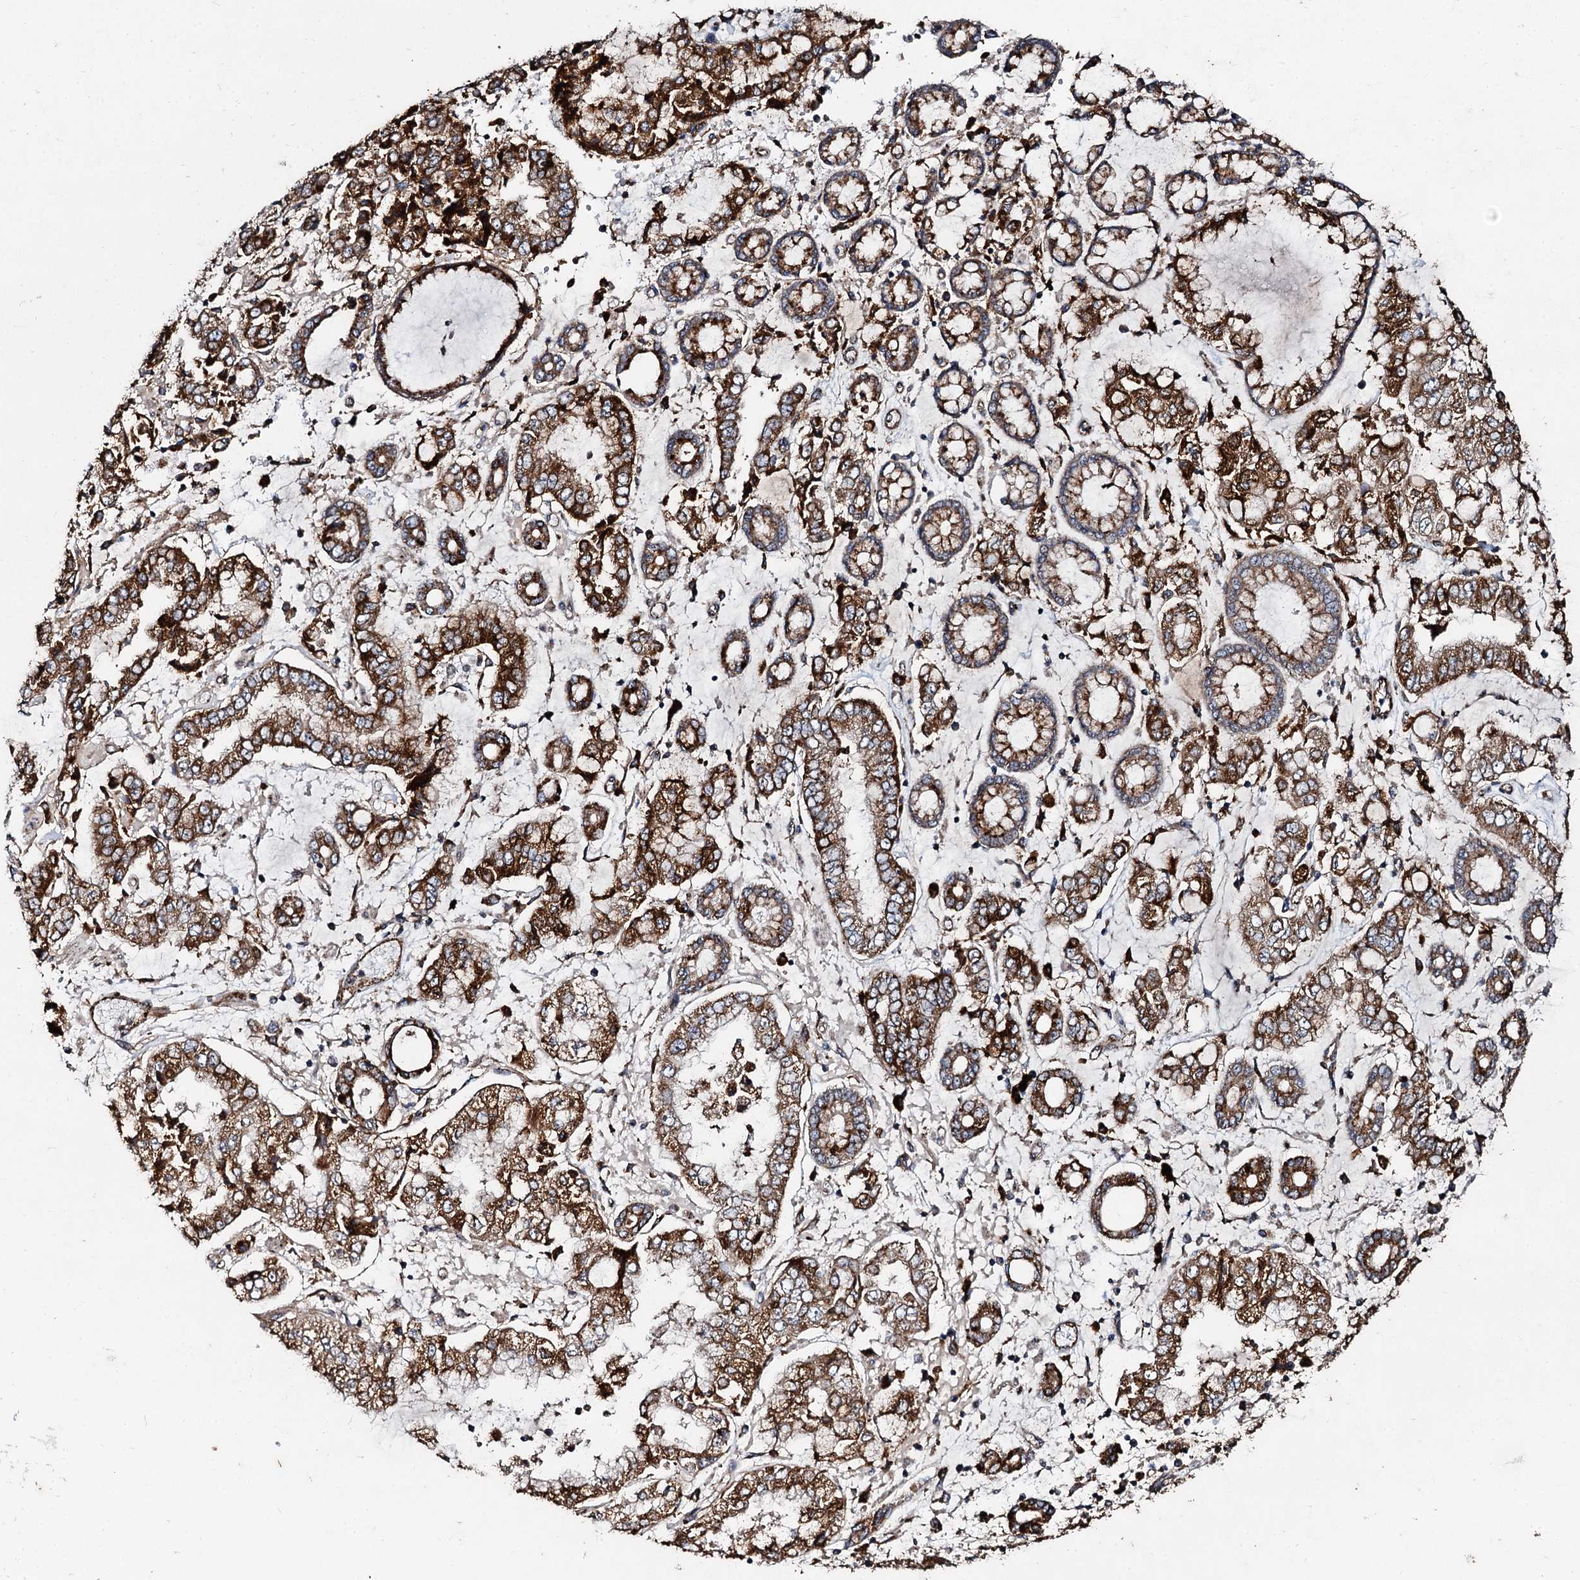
{"staining": {"intensity": "strong", "quantity": ">75%", "location": "cytoplasmic/membranous"}, "tissue": "stomach cancer", "cell_type": "Tumor cells", "image_type": "cancer", "snomed": [{"axis": "morphology", "description": "Adenocarcinoma, NOS"}, {"axis": "topography", "description": "Stomach"}], "caption": "Tumor cells reveal high levels of strong cytoplasmic/membranous positivity in approximately >75% of cells in human stomach cancer (adenocarcinoma). Using DAB (3,3'-diaminobenzidine) (brown) and hematoxylin (blue) stains, captured at high magnification using brightfield microscopy.", "gene": "GBA1", "patient": {"sex": "male", "age": 76}}